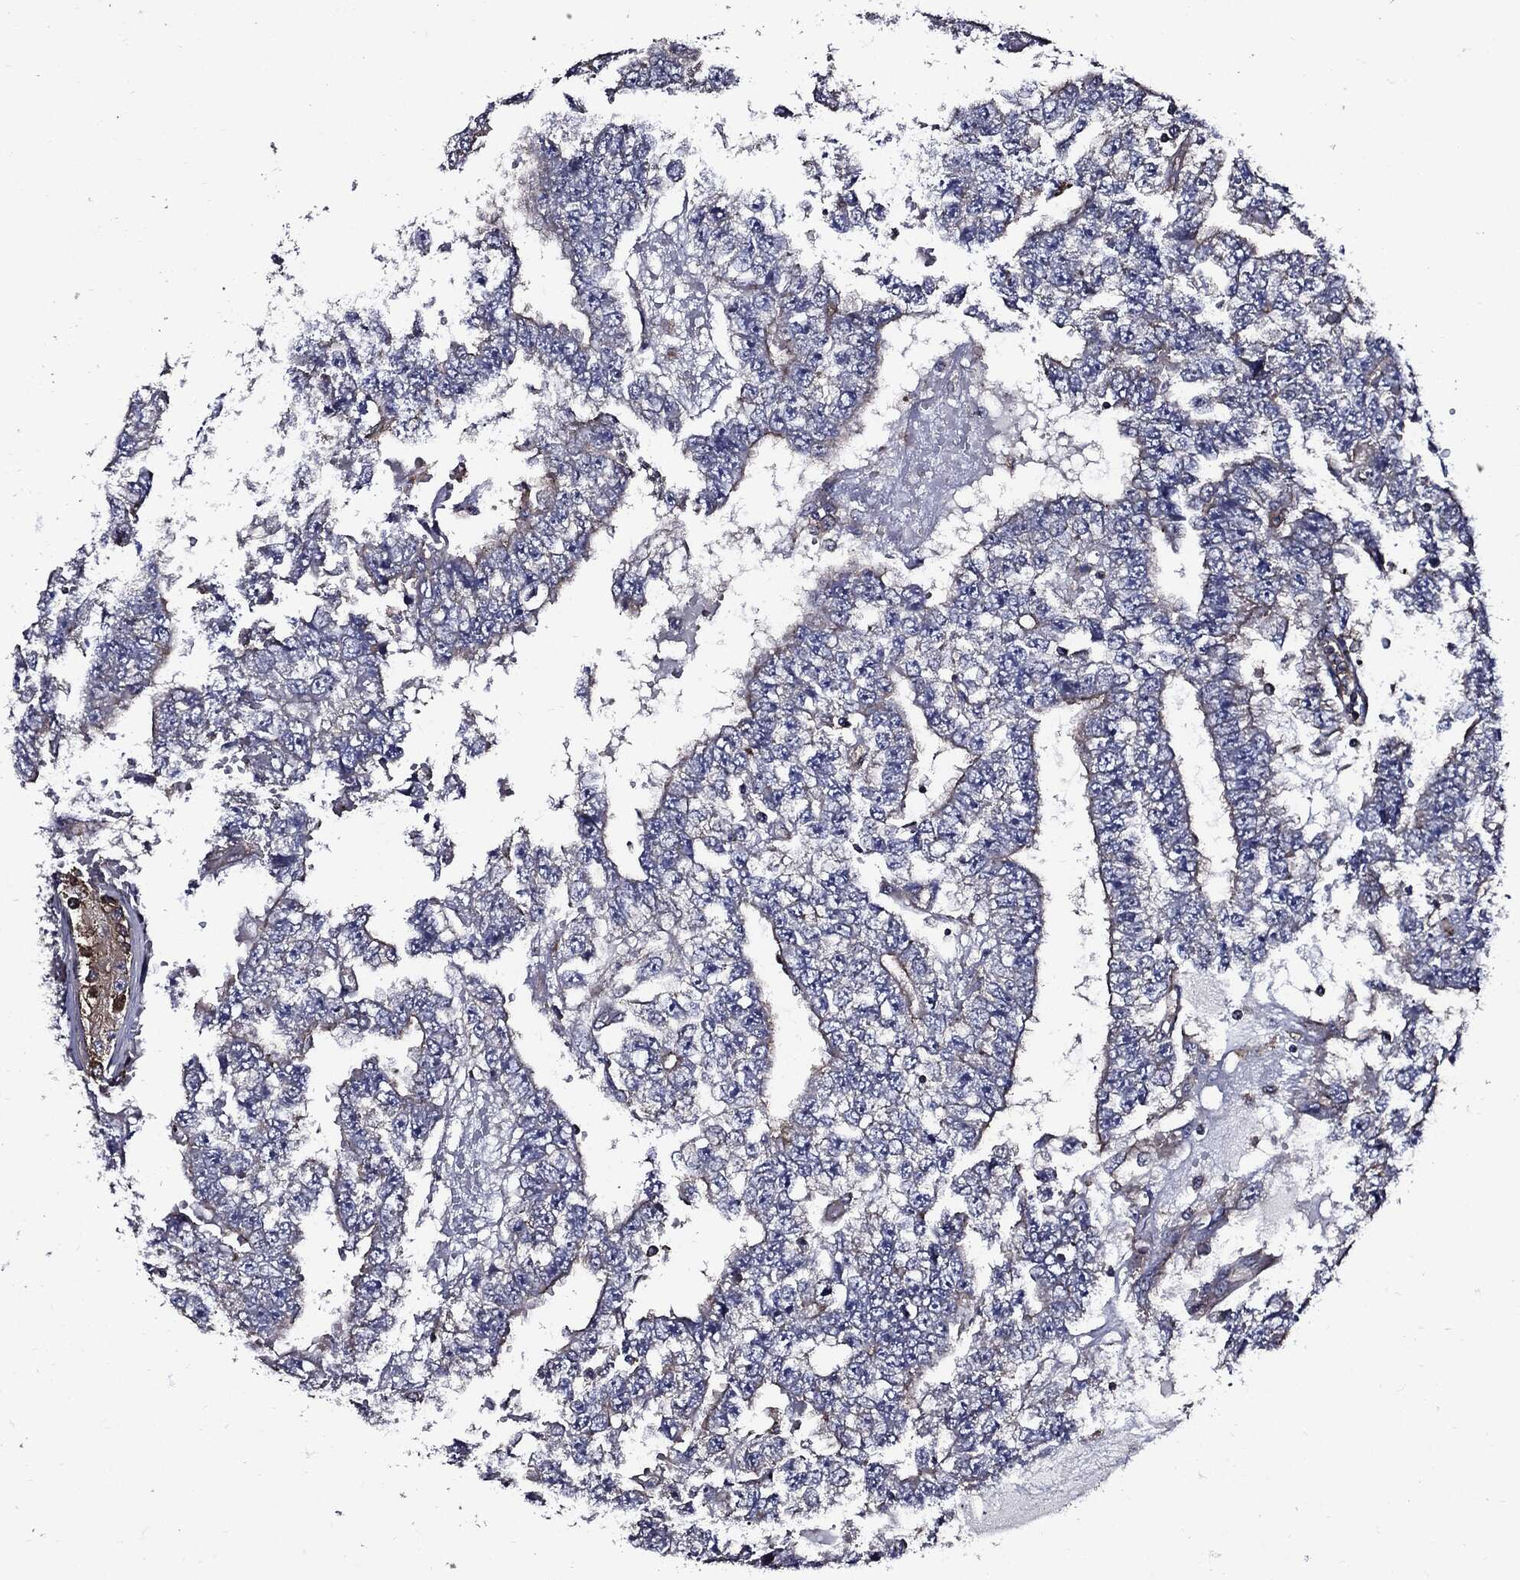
{"staining": {"intensity": "negative", "quantity": "none", "location": "none"}, "tissue": "testis cancer", "cell_type": "Tumor cells", "image_type": "cancer", "snomed": [{"axis": "morphology", "description": "Carcinoma, Embryonal, NOS"}, {"axis": "topography", "description": "Testis"}], "caption": "Human testis cancer stained for a protein using IHC demonstrates no positivity in tumor cells.", "gene": "PDCD6IP", "patient": {"sex": "male", "age": 25}}